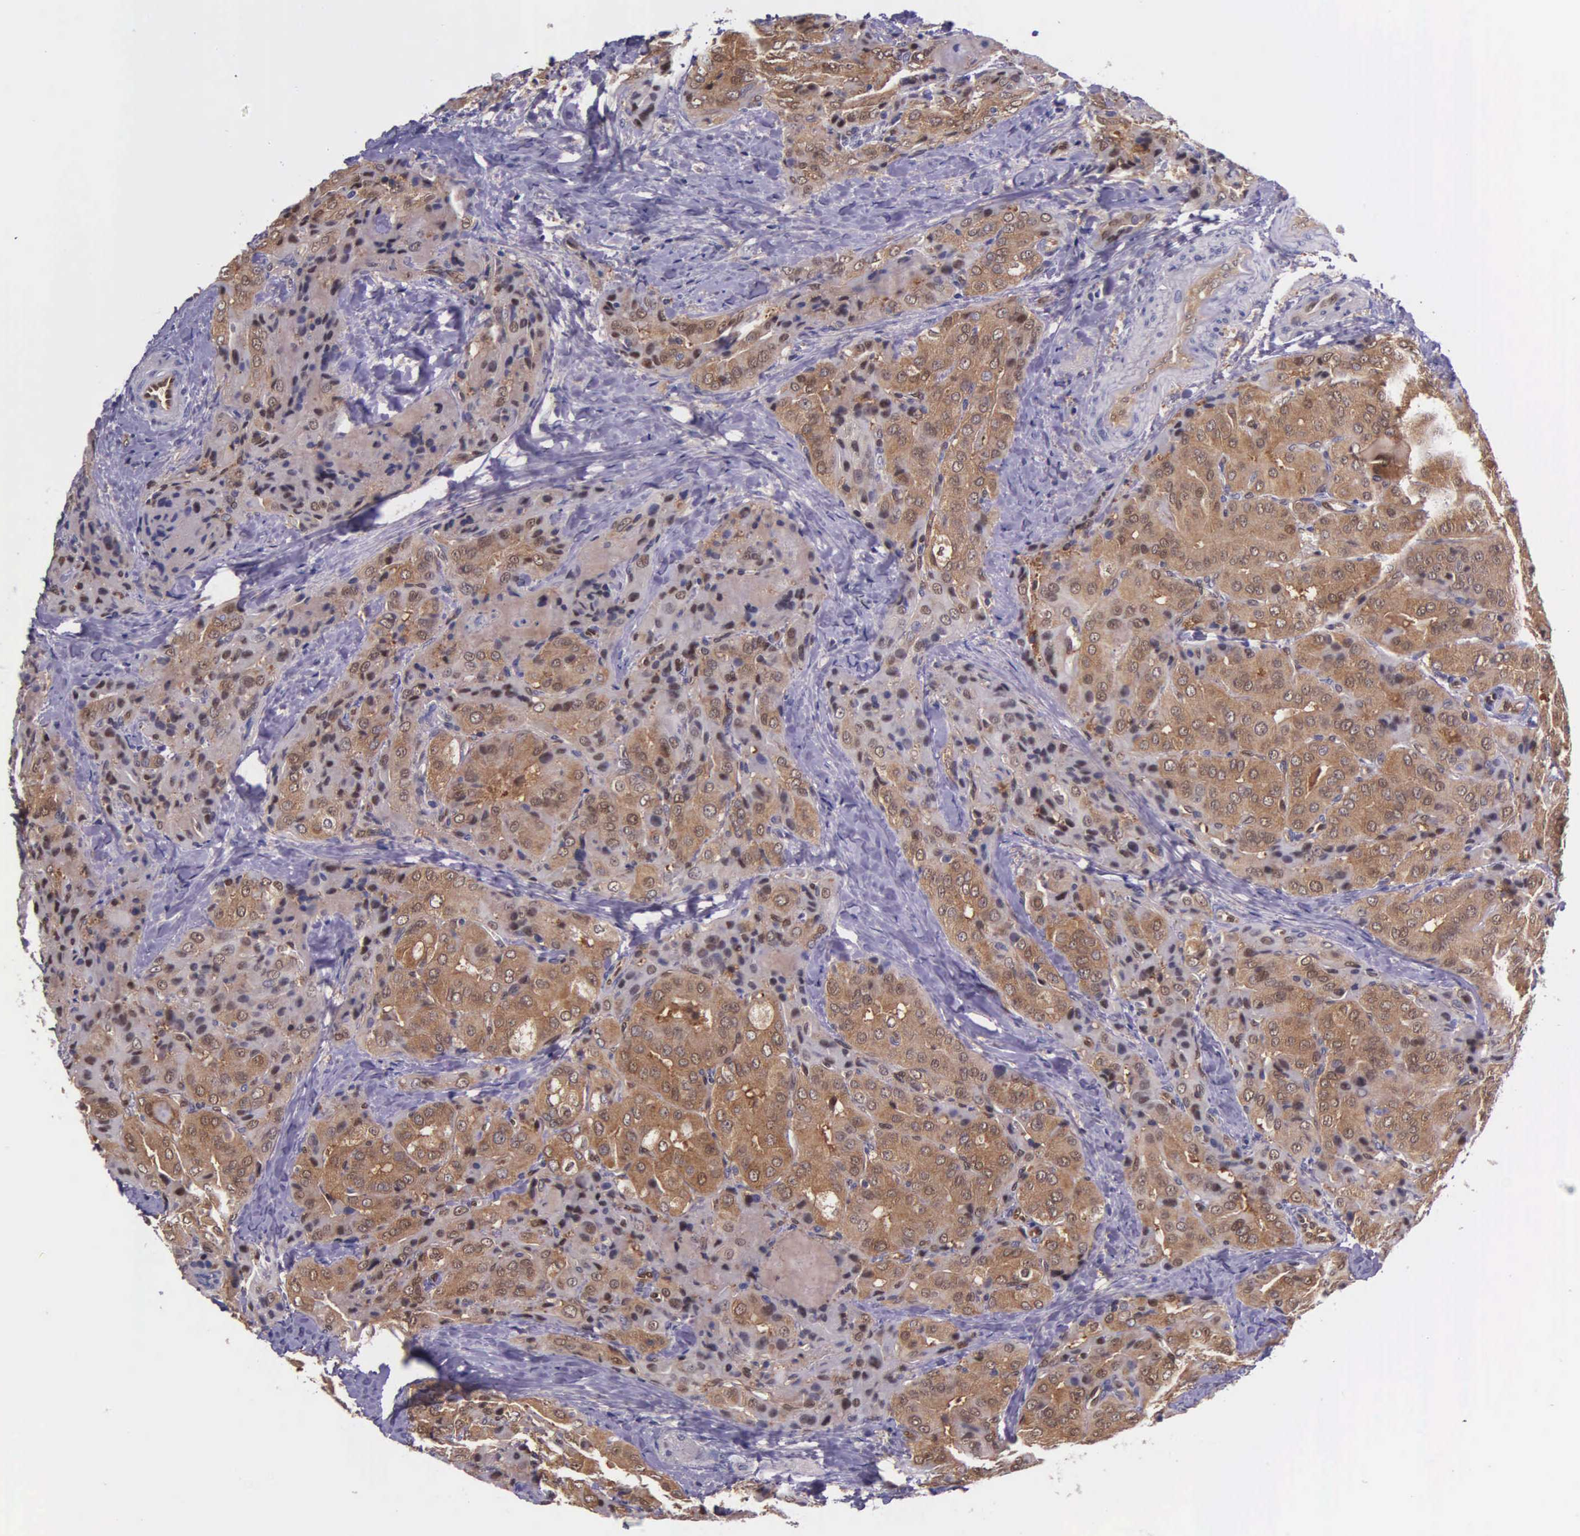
{"staining": {"intensity": "moderate", "quantity": ">75%", "location": "cytoplasmic/membranous"}, "tissue": "thyroid cancer", "cell_type": "Tumor cells", "image_type": "cancer", "snomed": [{"axis": "morphology", "description": "Papillary adenocarcinoma, NOS"}, {"axis": "topography", "description": "Thyroid gland"}], "caption": "Papillary adenocarcinoma (thyroid) stained for a protein shows moderate cytoplasmic/membranous positivity in tumor cells.", "gene": "GMPR2", "patient": {"sex": "female", "age": 71}}